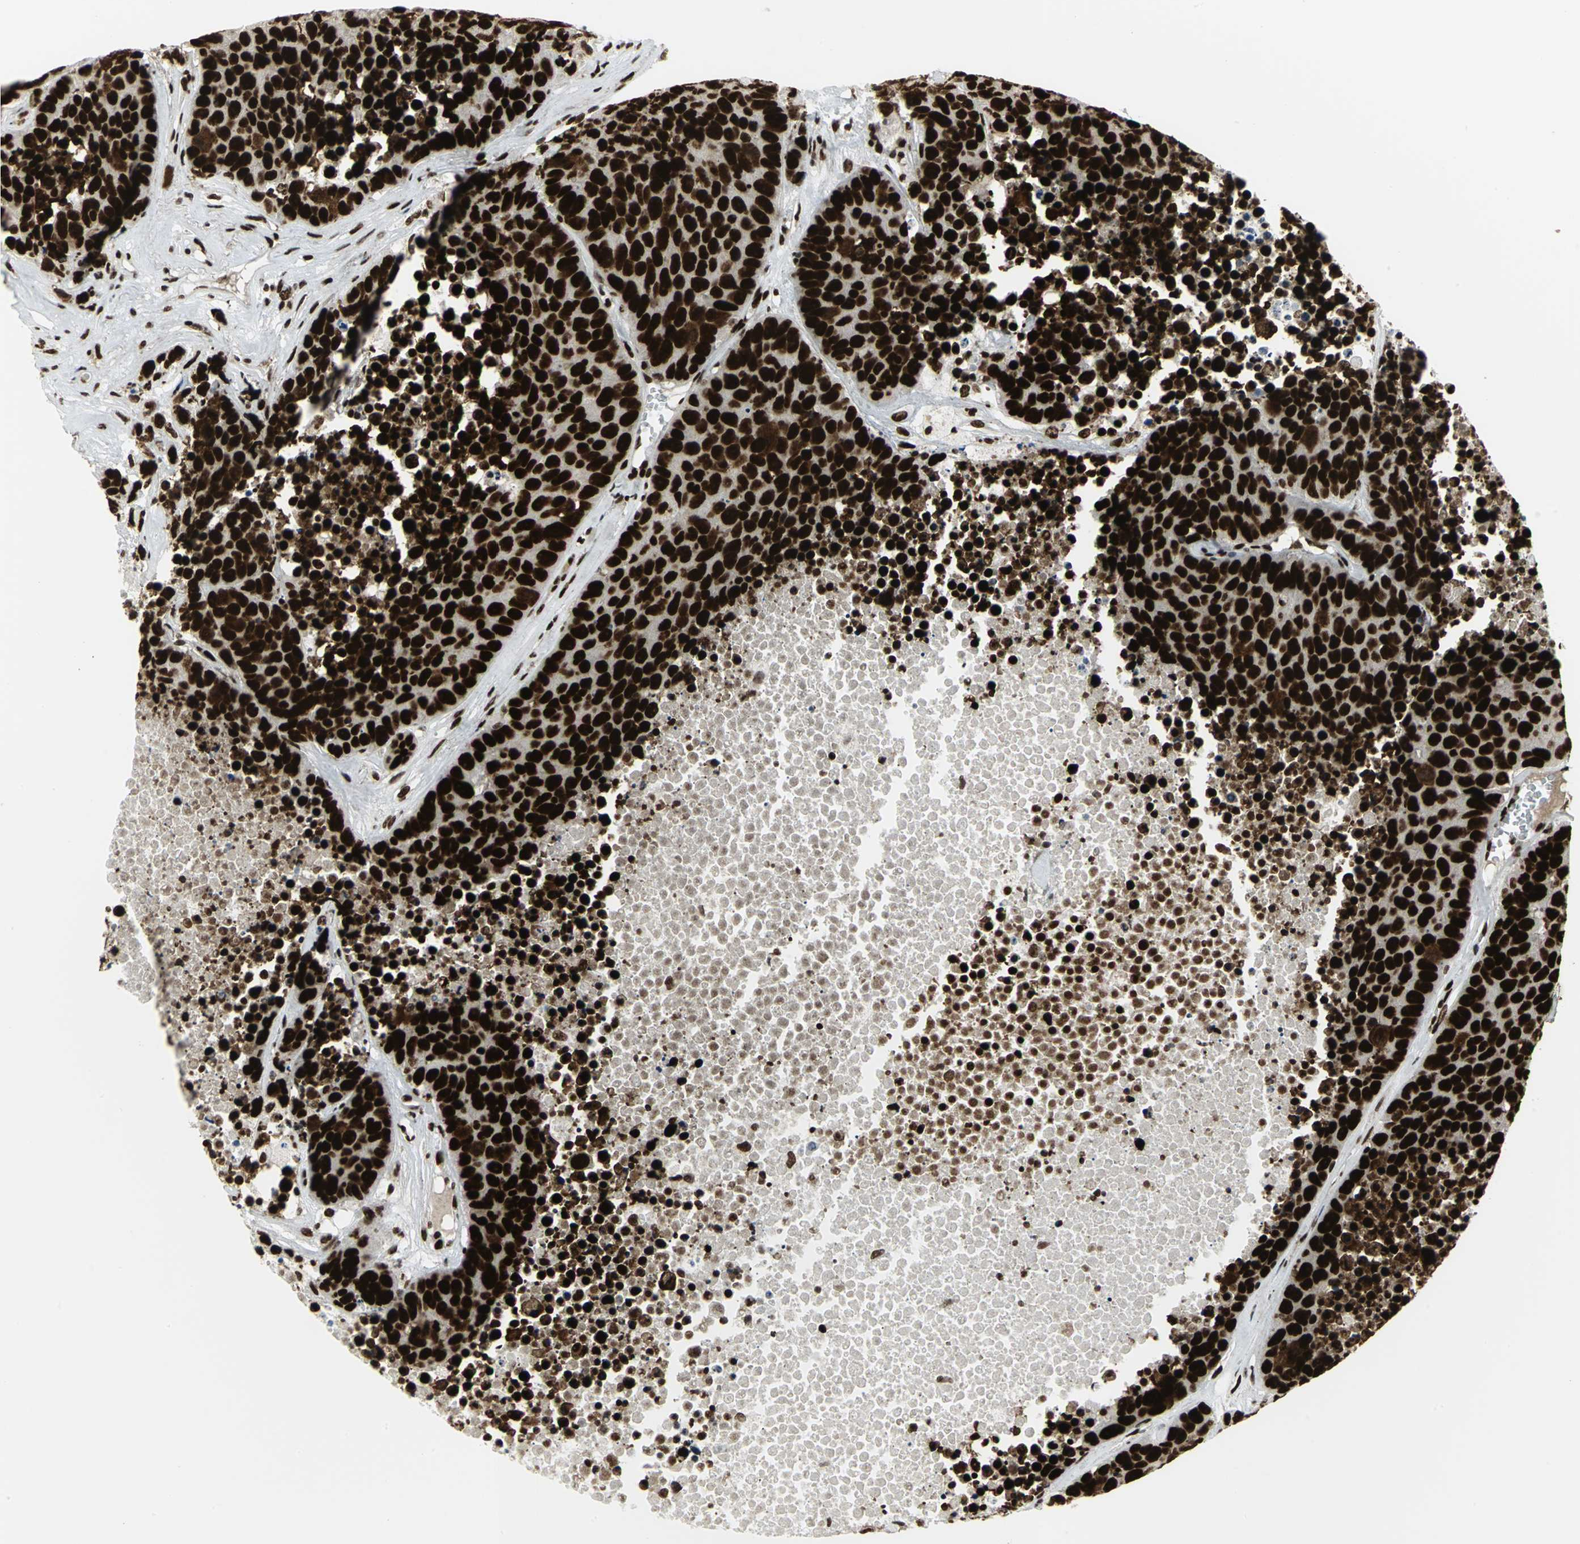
{"staining": {"intensity": "strong", "quantity": ">75%", "location": "nuclear"}, "tissue": "carcinoid", "cell_type": "Tumor cells", "image_type": "cancer", "snomed": [{"axis": "morphology", "description": "Carcinoid, malignant, NOS"}, {"axis": "topography", "description": "Lung"}], "caption": "Protein staining displays strong nuclear positivity in about >75% of tumor cells in malignant carcinoid.", "gene": "SMARCA4", "patient": {"sex": "male", "age": 60}}